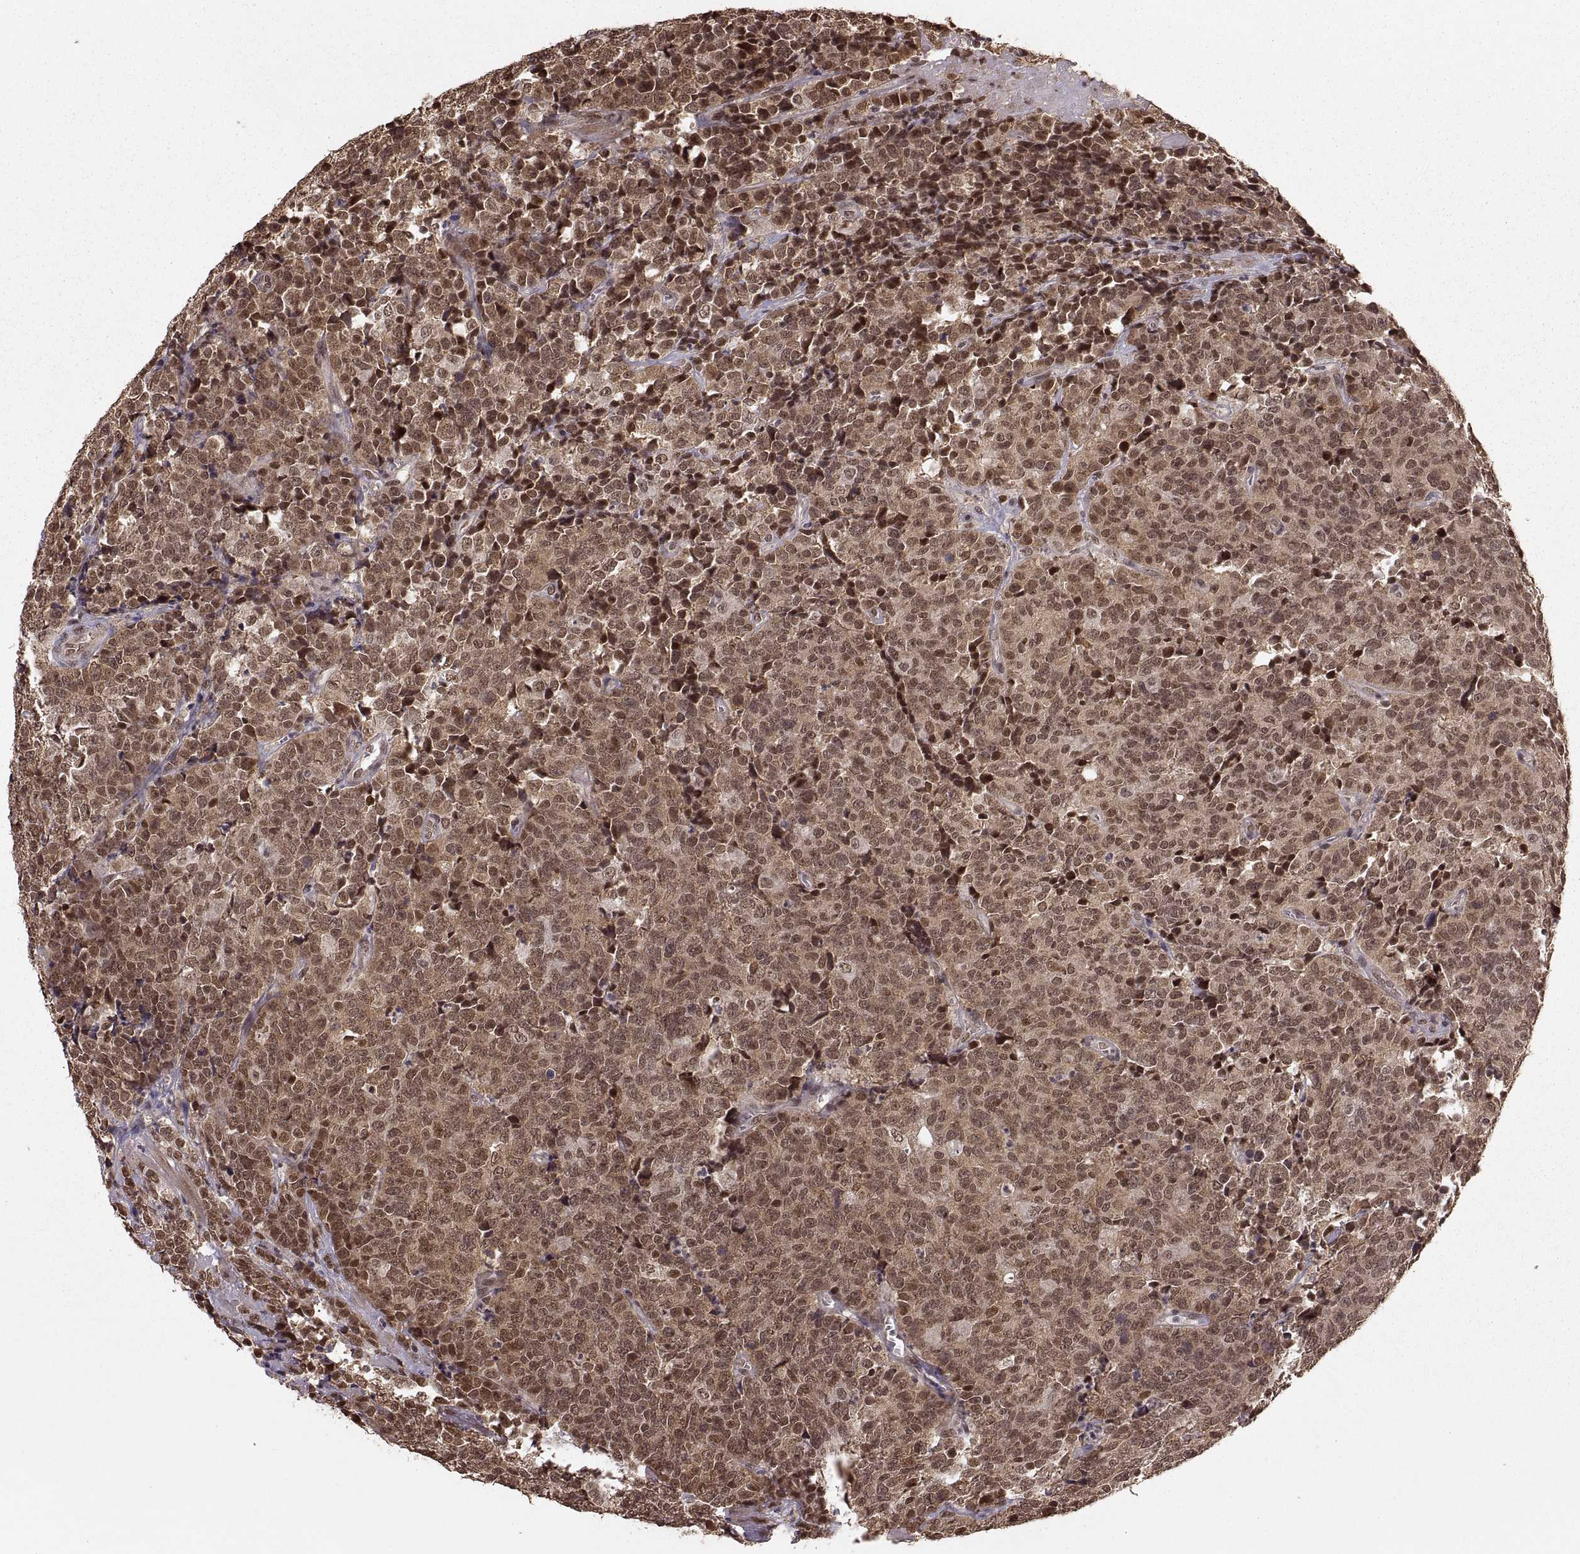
{"staining": {"intensity": "moderate", "quantity": ">75%", "location": "cytoplasmic/membranous,nuclear"}, "tissue": "prostate cancer", "cell_type": "Tumor cells", "image_type": "cancer", "snomed": [{"axis": "morphology", "description": "Adenocarcinoma, NOS"}, {"axis": "topography", "description": "Prostate"}], "caption": "Moderate cytoplasmic/membranous and nuclear protein staining is present in about >75% of tumor cells in prostate cancer (adenocarcinoma).", "gene": "RFT1", "patient": {"sex": "male", "age": 67}}